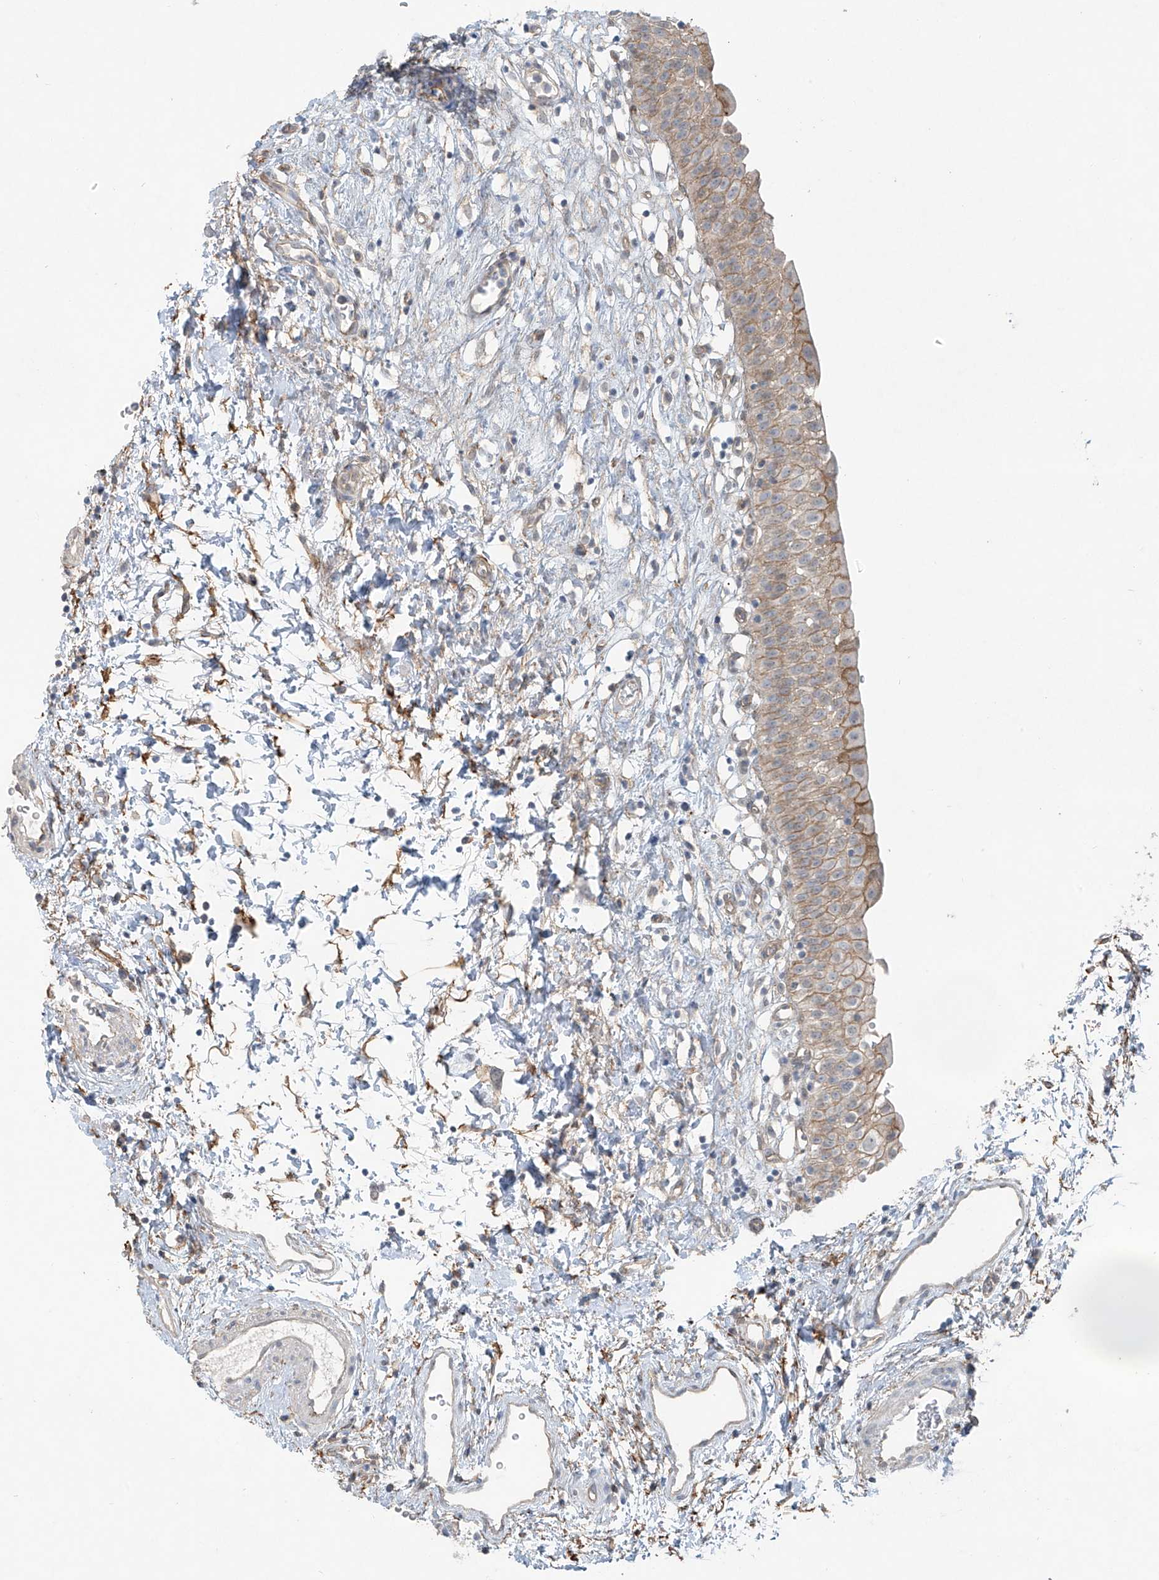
{"staining": {"intensity": "moderate", "quantity": ">75%", "location": "cytoplasmic/membranous"}, "tissue": "urinary bladder", "cell_type": "Urothelial cells", "image_type": "normal", "snomed": [{"axis": "morphology", "description": "Normal tissue, NOS"}, {"axis": "topography", "description": "Urinary bladder"}], "caption": "This is a photomicrograph of immunohistochemistry staining of unremarkable urinary bladder, which shows moderate staining in the cytoplasmic/membranous of urothelial cells.", "gene": "TUBE1", "patient": {"sex": "male", "age": 51}}